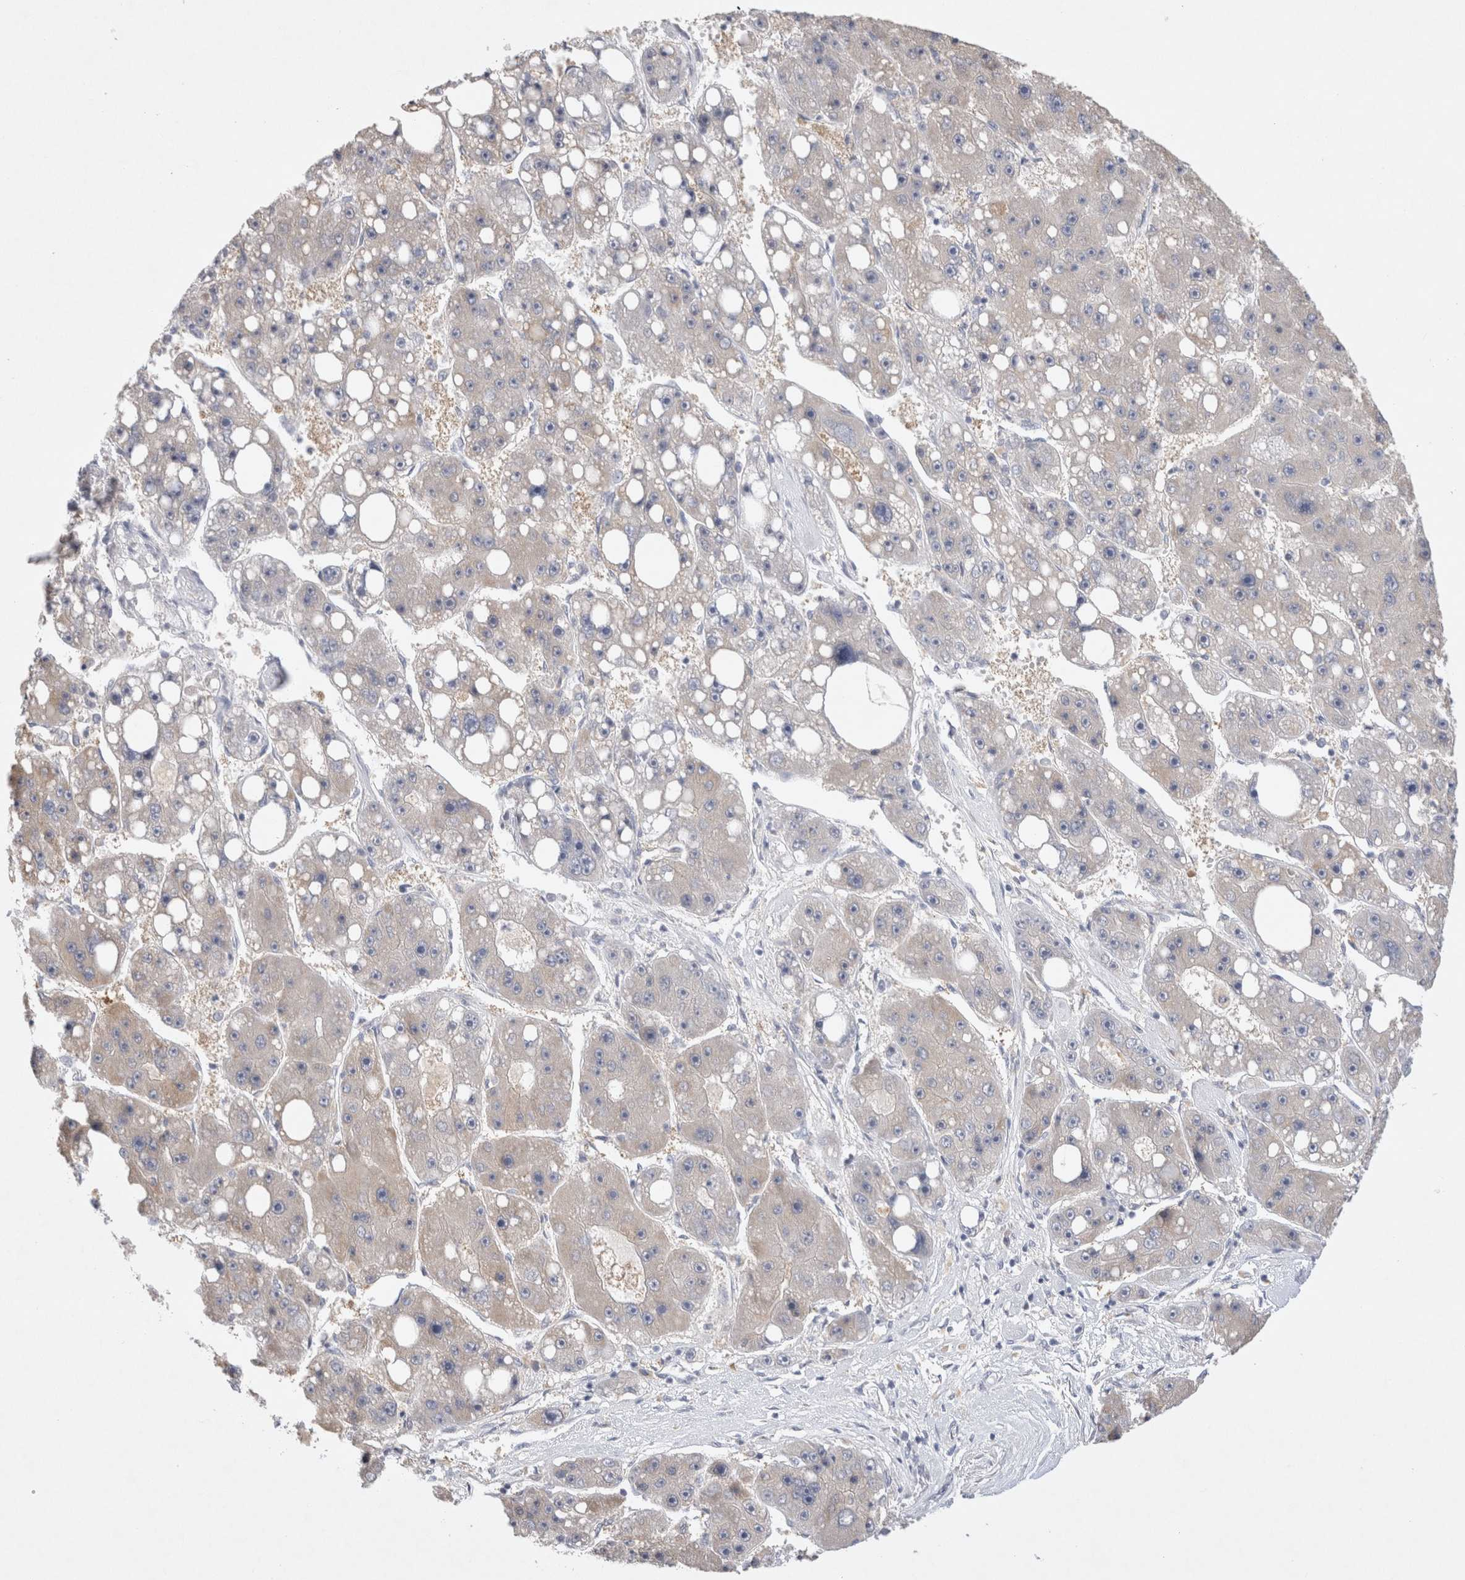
{"staining": {"intensity": "negative", "quantity": "none", "location": "none"}, "tissue": "liver cancer", "cell_type": "Tumor cells", "image_type": "cancer", "snomed": [{"axis": "morphology", "description": "Carcinoma, Hepatocellular, NOS"}, {"axis": "topography", "description": "Liver"}], "caption": "A photomicrograph of liver cancer stained for a protein reveals no brown staining in tumor cells.", "gene": "GAS1", "patient": {"sex": "female", "age": 61}}